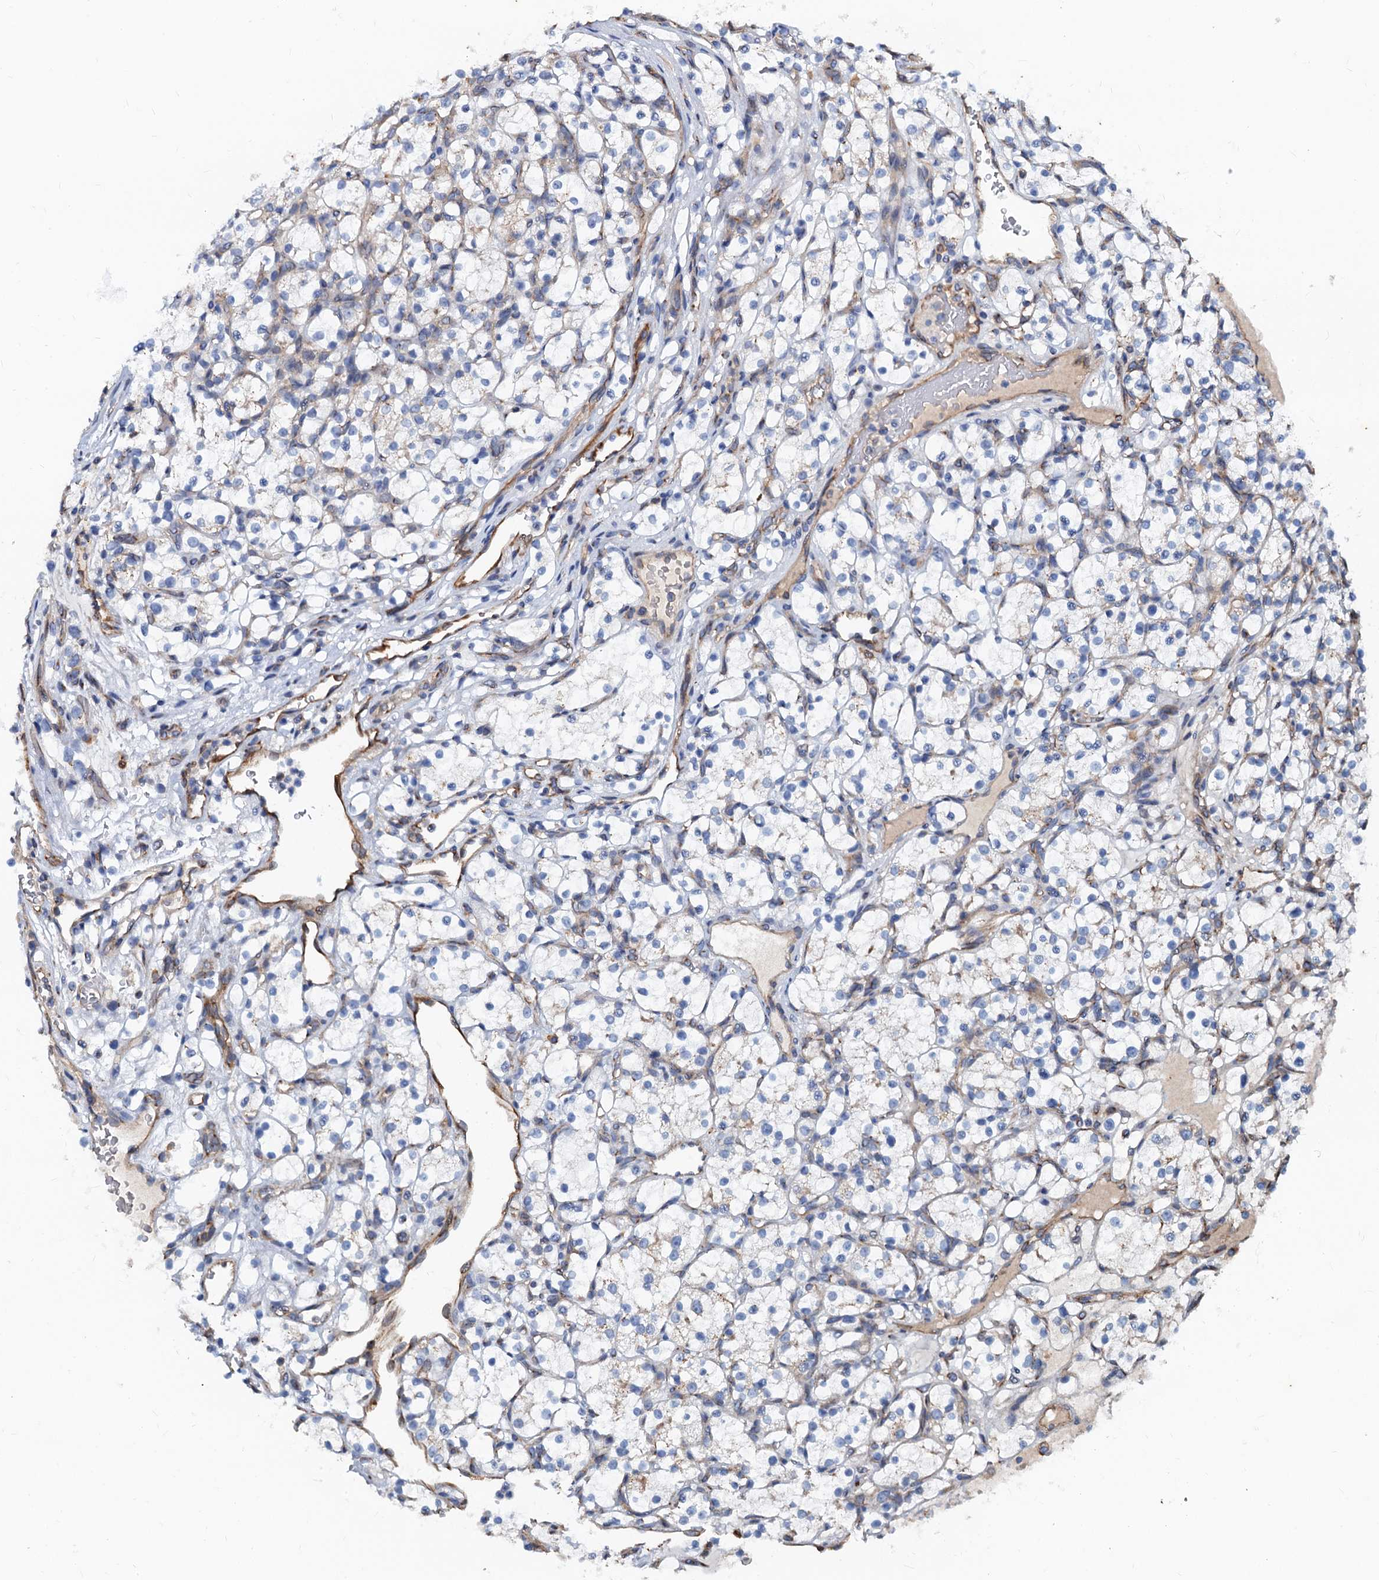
{"staining": {"intensity": "negative", "quantity": "none", "location": "none"}, "tissue": "renal cancer", "cell_type": "Tumor cells", "image_type": "cancer", "snomed": [{"axis": "morphology", "description": "Adenocarcinoma, NOS"}, {"axis": "topography", "description": "Kidney"}], "caption": "Tumor cells show no significant staining in renal adenocarcinoma. Brightfield microscopy of immunohistochemistry (IHC) stained with DAB (brown) and hematoxylin (blue), captured at high magnification.", "gene": "NGRN", "patient": {"sex": "female", "age": 69}}